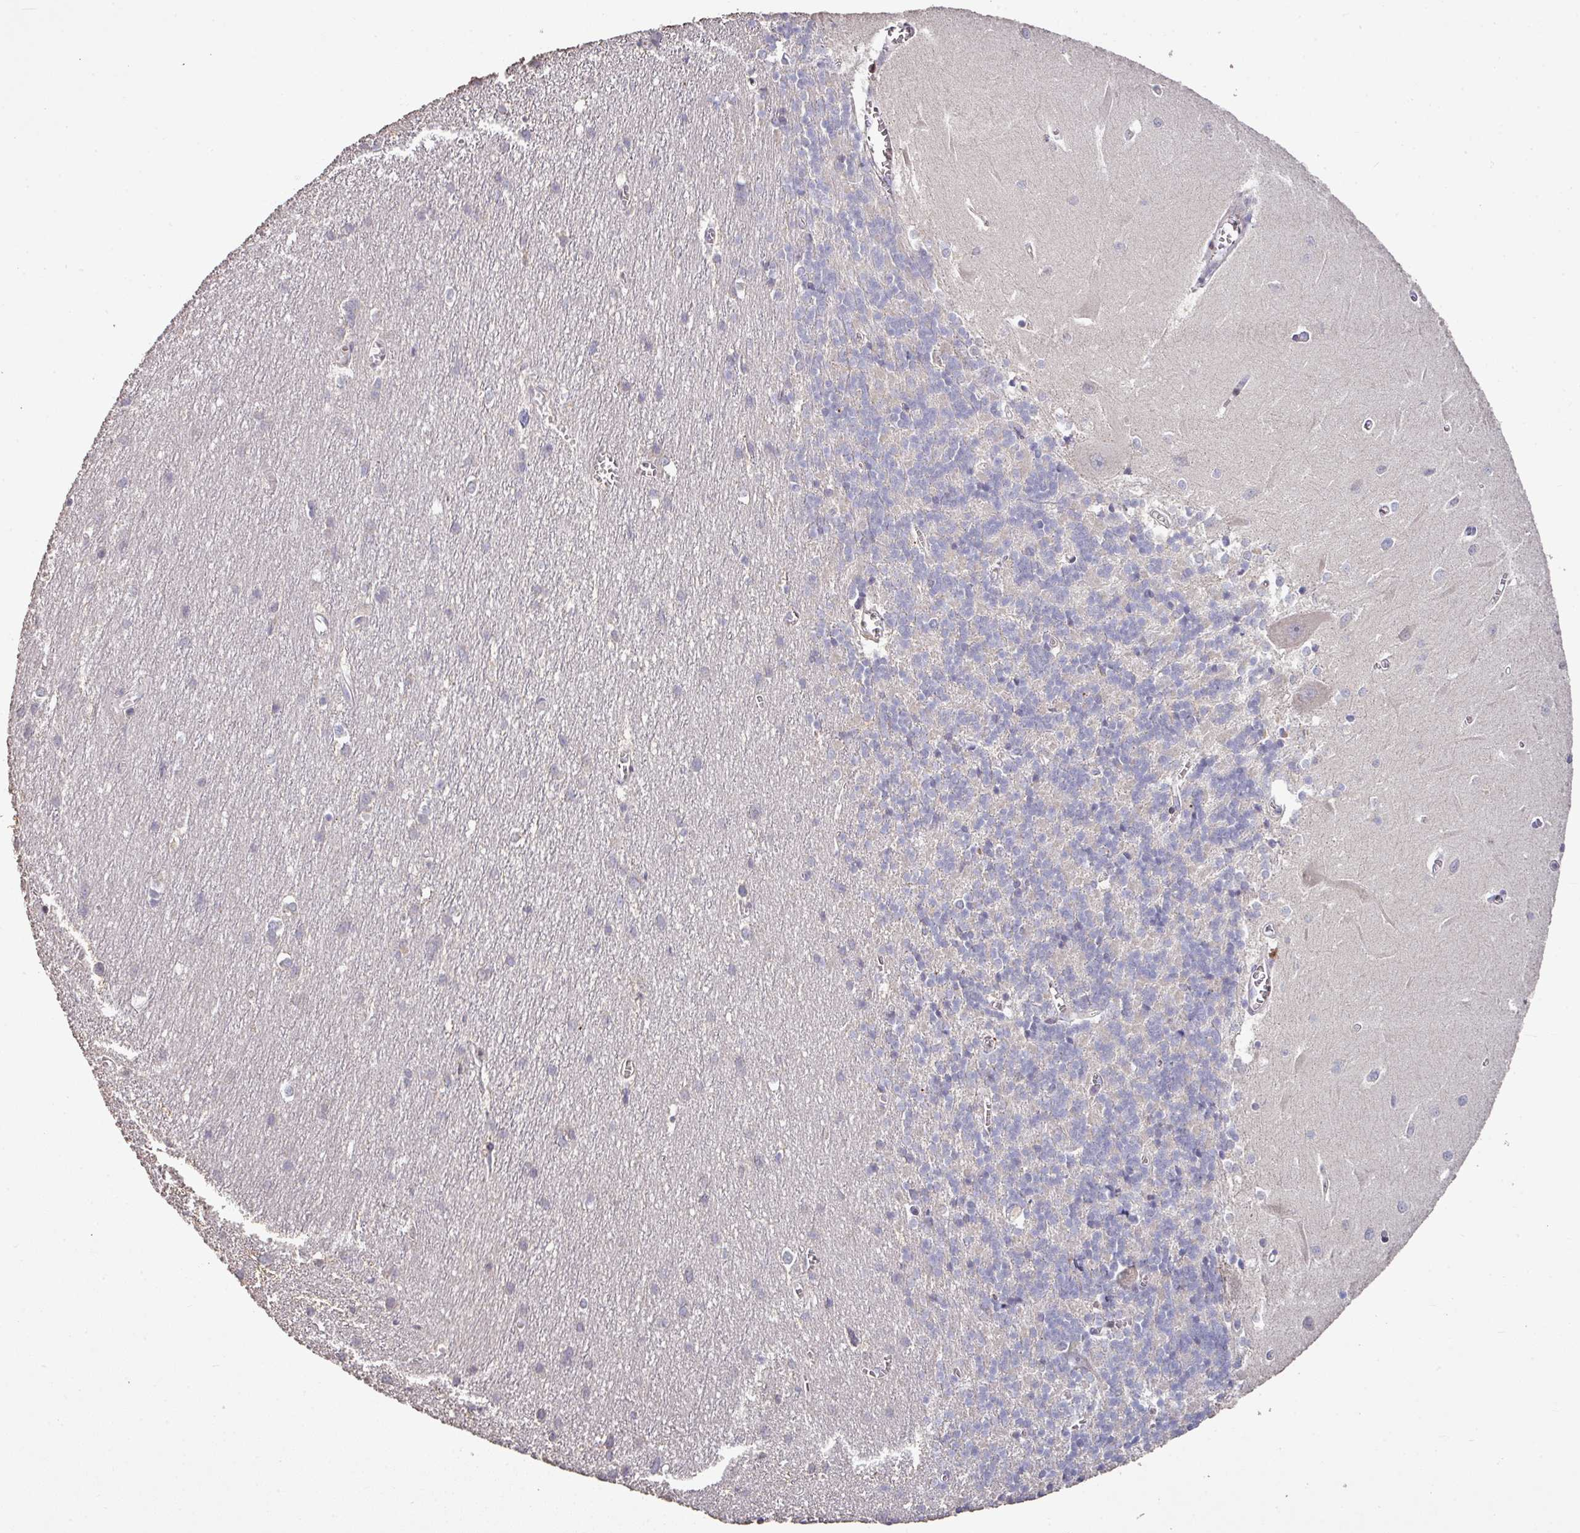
{"staining": {"intensity": "negative", "quantity": "none", "location": "none"}, "tissue": "cerebellum", "cell_type": "Cells in granular layer", "image_type": "normal", "snomed": [{"axis": "morphology", "description": "Normal tissue, NOS"}, {"axis": "topography", "description": "Cerebellum"}], "caption": "Cerebellum stained for a protein using immunohistochemistry demonstrates no expression cells in granular layer.", "gene": "RPL23A", "patient": {"sex": "male", "age": 37}}